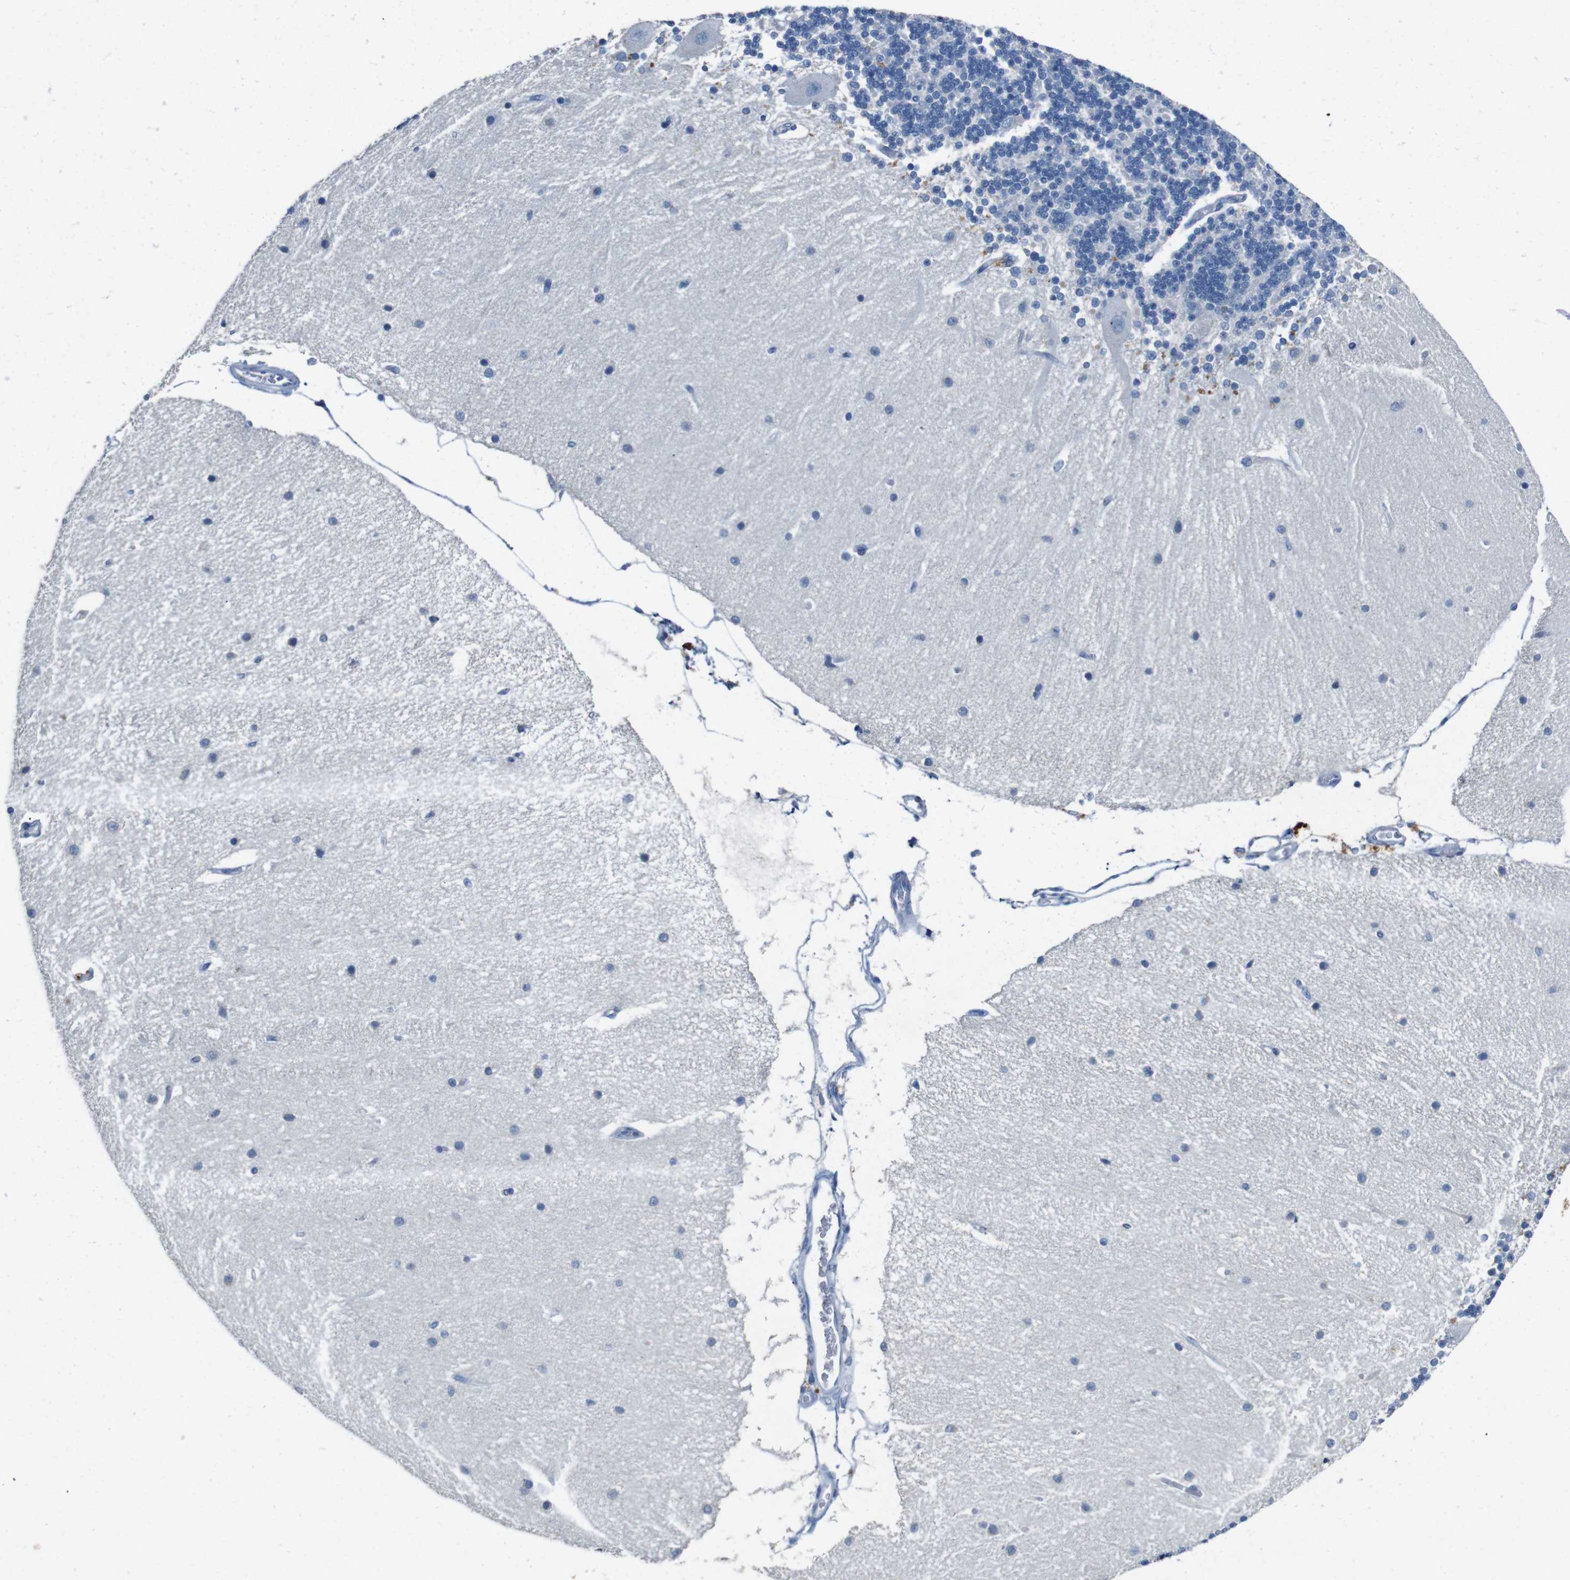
{"staining": {"intensity": "negative", "quantity": "none", "location": "none"}, "tissue": "cerebellum", "cell_type": "Cells in granular layer", "image_type": "normal", "snomed": [{"axis": "morphology", "description": "Normal tissue, NOS"}, {"axis": "topography", "description": "Cerebellum"}], "caption": "IHC image of normal human cerebellum stained for a protein (brown), which displays no expression in cells in granular layer. Nuclei are stained in blue.", "gene": "SLC2A8", "patient": {"sex": "female", "age": 54}}